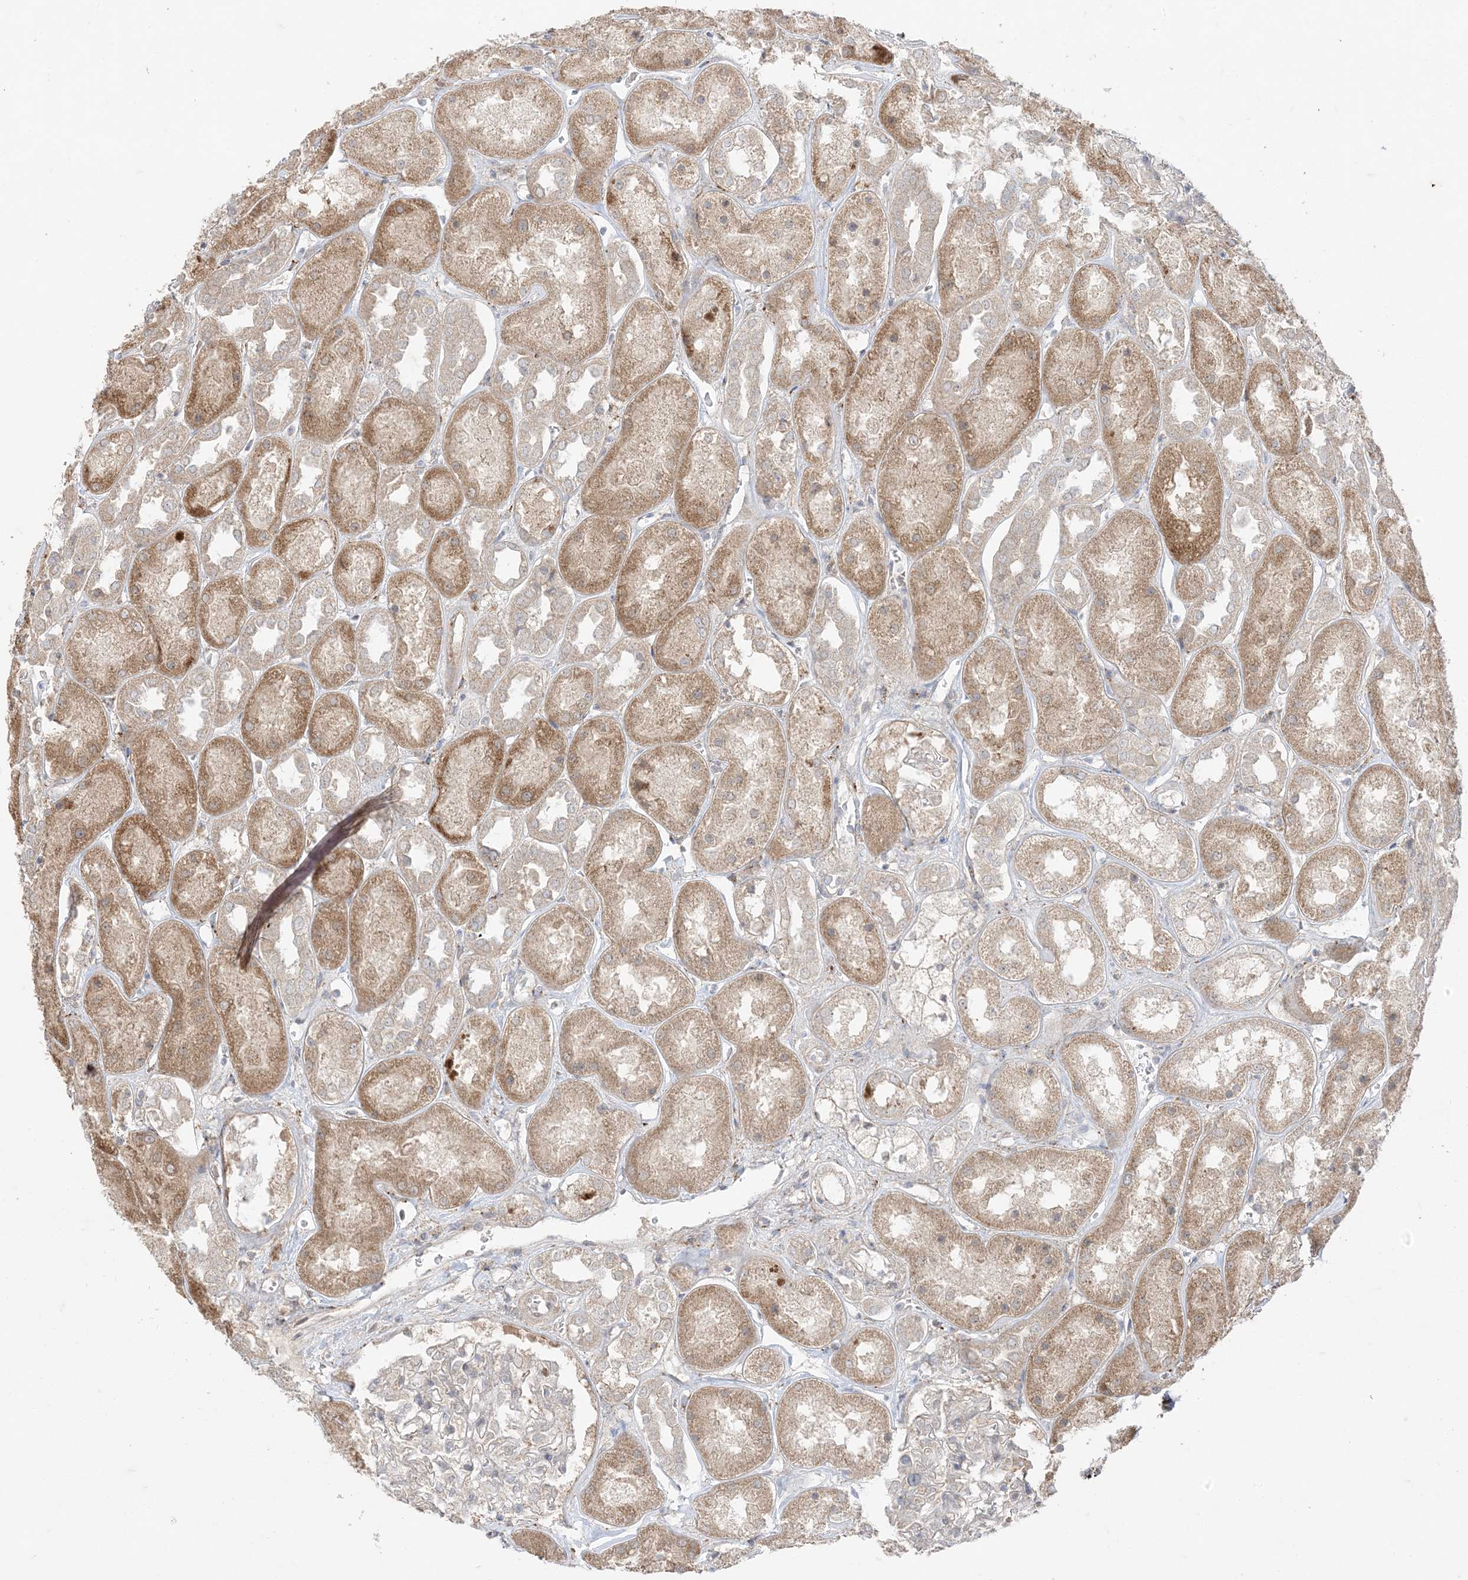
{"staining": {"intensity": "negative", "quantity": "none", "location": "none"}, "tissue": "kidney", "cell_type": "Cells in glomeruli", "image_type": "normal", "snomed": [{"axis": "morphology", "description": "Normal tissue, NOS"}, {"axis": "topography", "description": "Kidney"}], "caption": "The image exhibits no staining of cells in glomeruli in benign kidney.", "gene": "ODC1", "patient": {"sex": "male", "age": 70}}